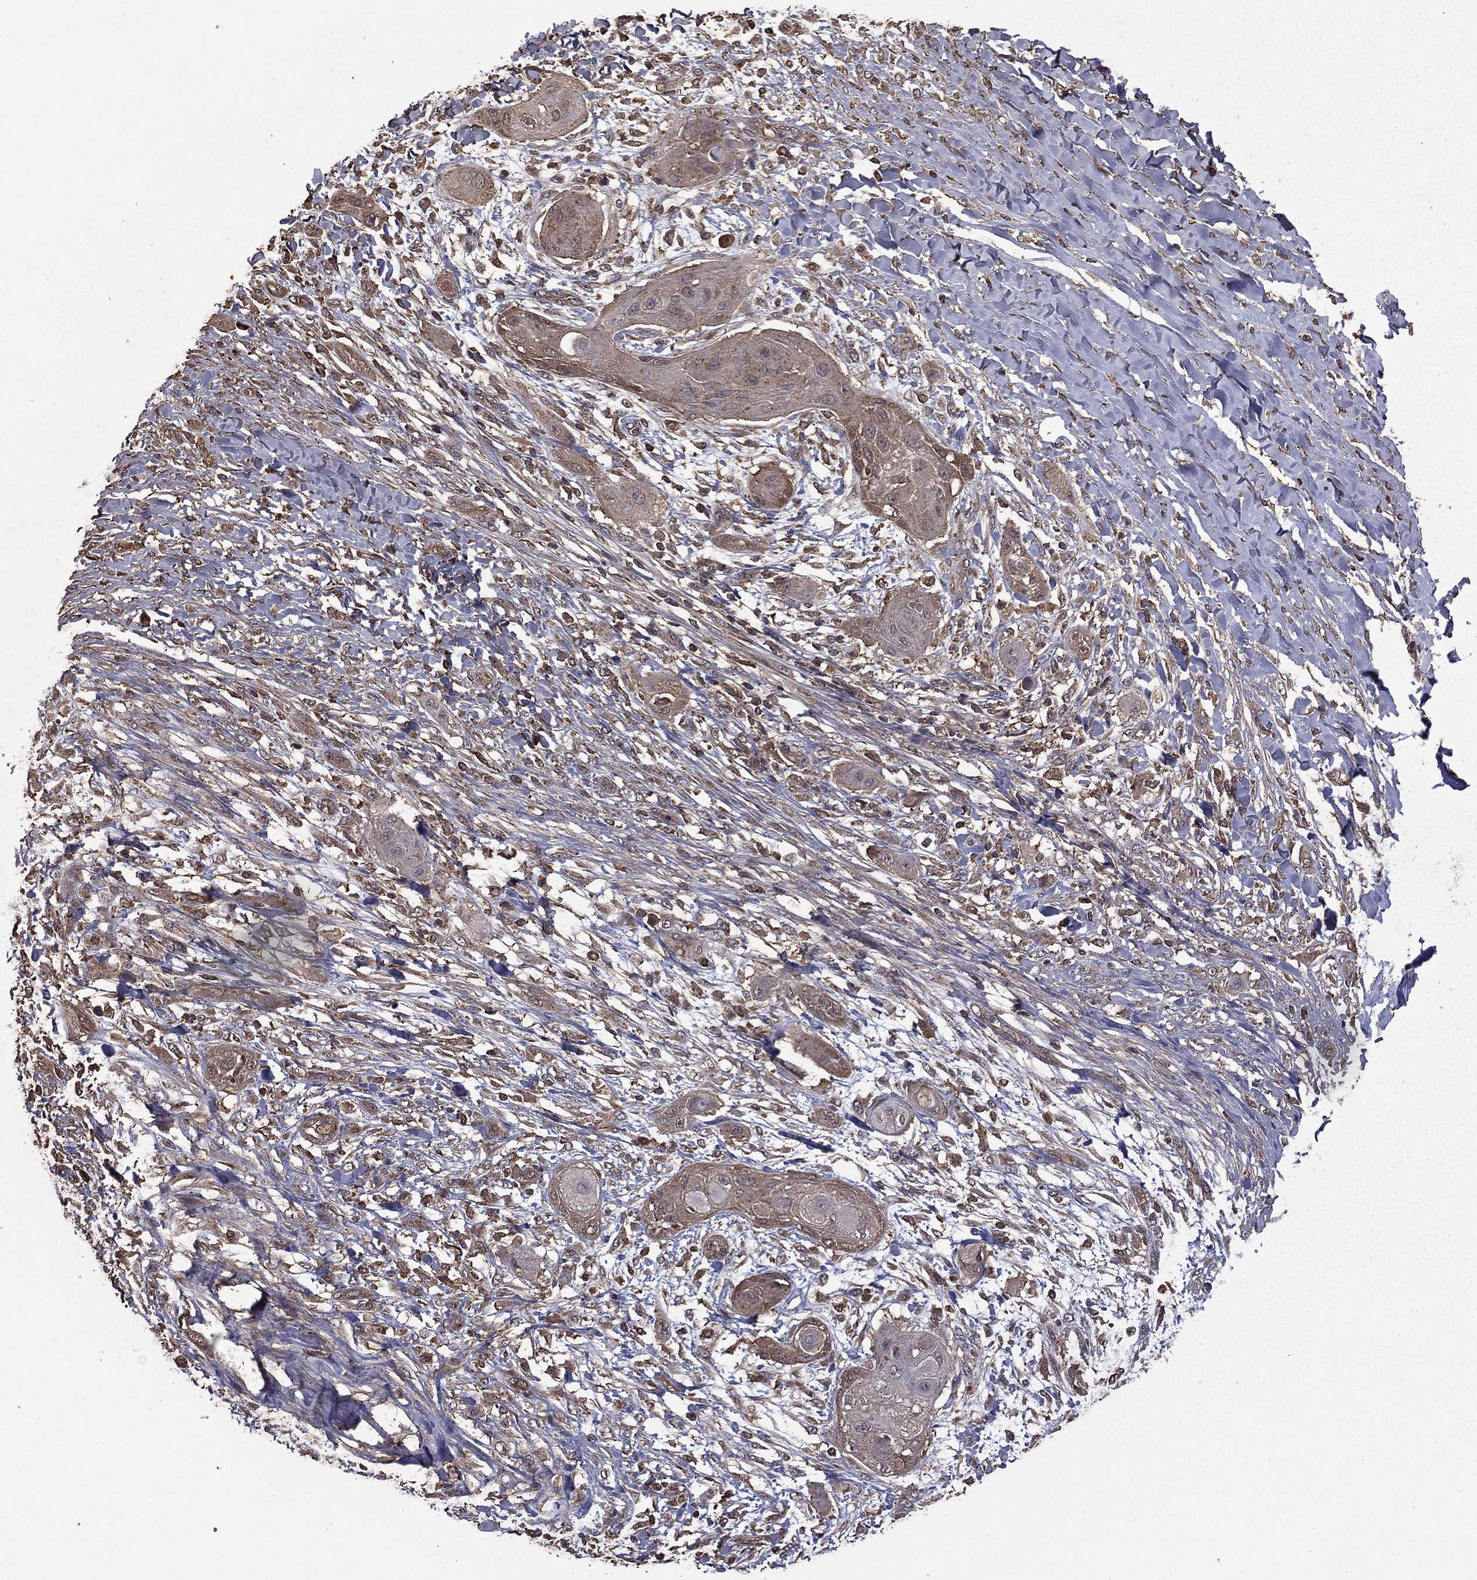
{"staining": {"intensity": "weak", "quantity": "25%-75%", "location": "cytoplasmic/membranous"}, "tissue": "skin cancer", "cell_type": "Tumor cells", "image_type": "cancer", "snomed": [{"axis": "morphology", "description": "Squamous cell carcinoma, NOS"}, {"axis": "topography", "description": "Skin"}], "caption": "Immunohistochemical staining of human skin squamous cell carcinoma reveals weak cytoplasmic/membranous protein staining in approximately 25%-75% of tumor cells.", "gene": "BIRC6", "patient": {"sex": "male", "age": 62}}